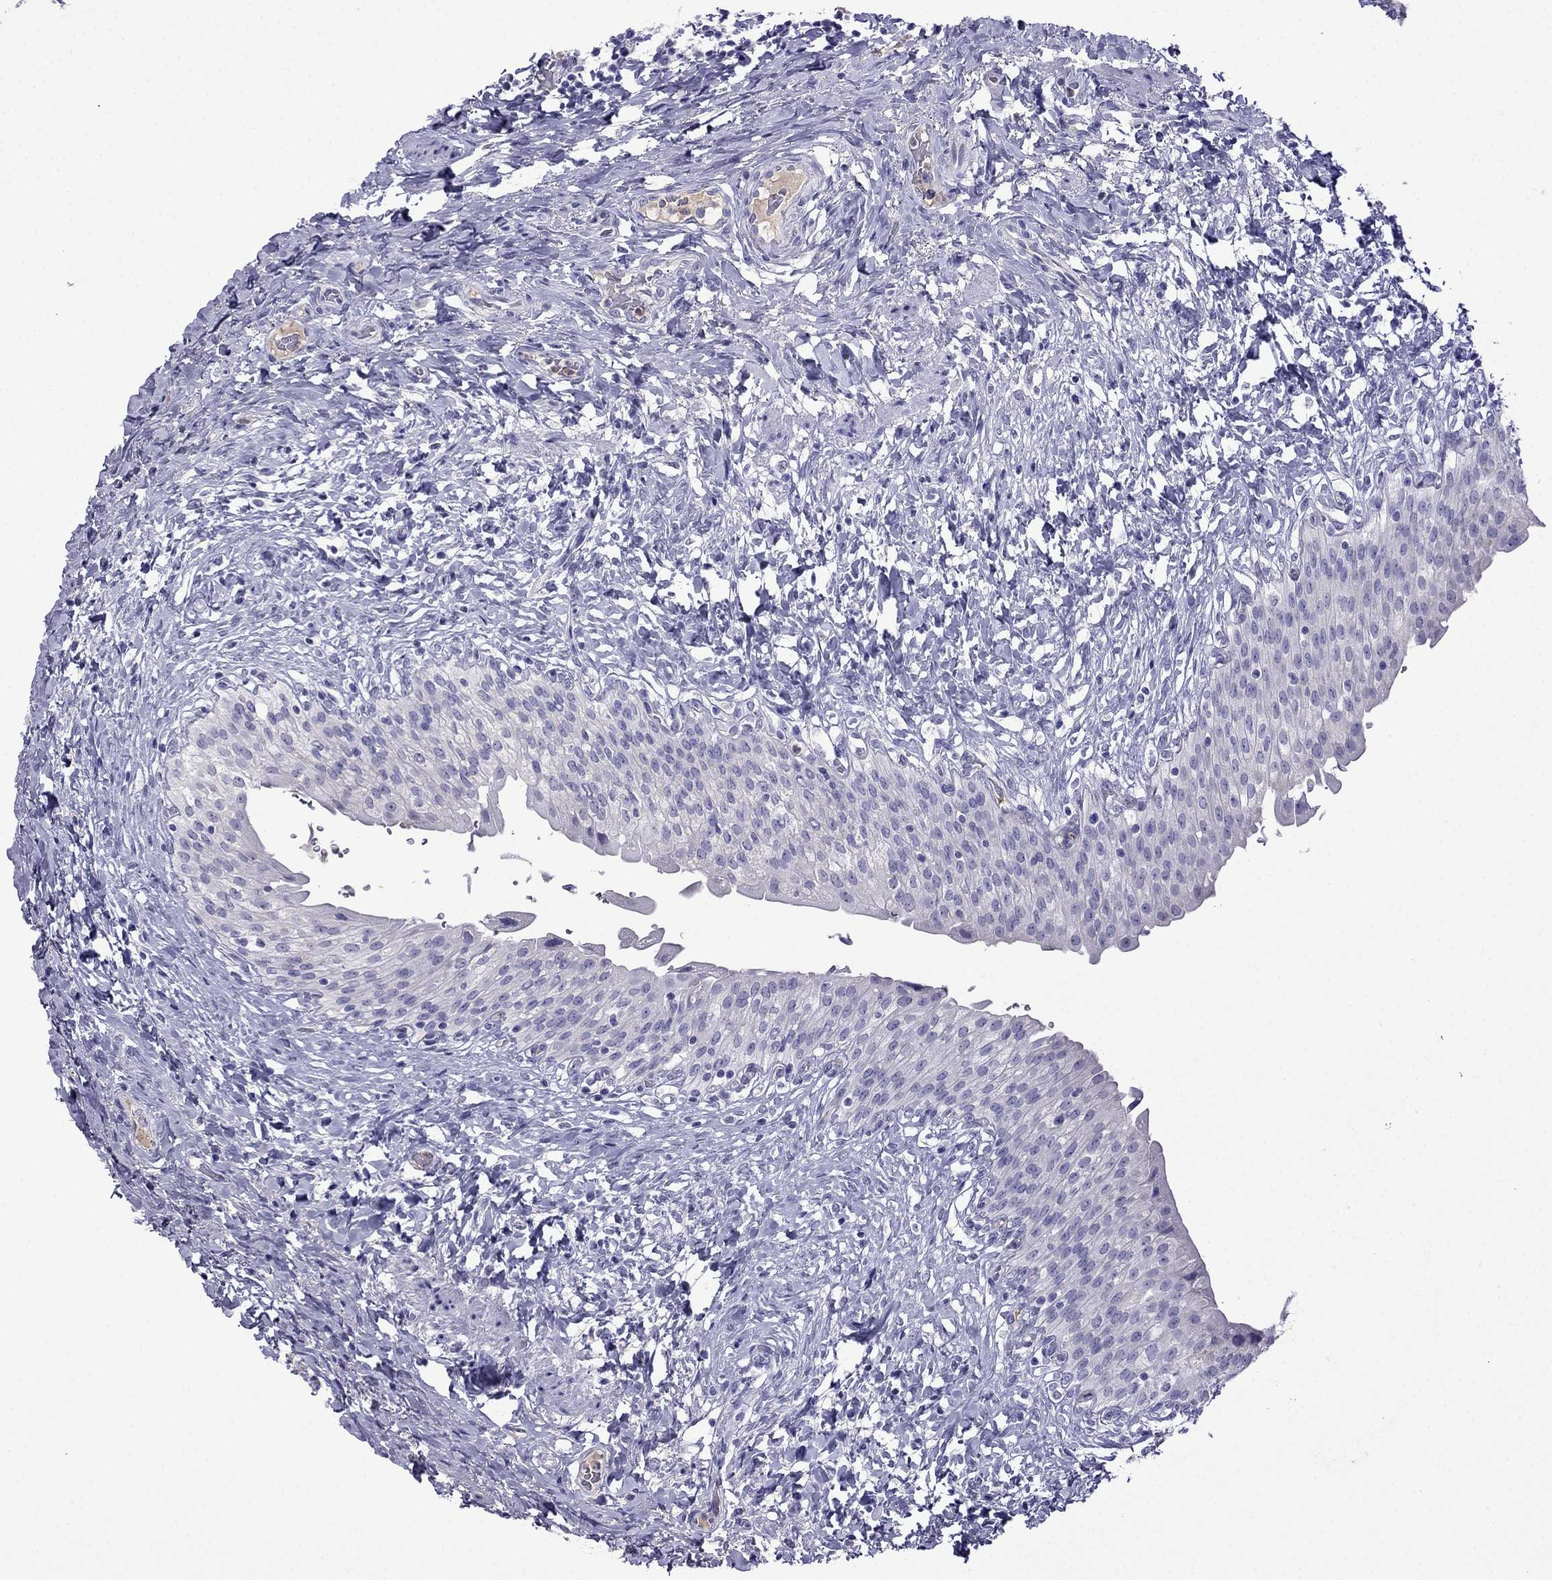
{"staining": {"intensity": "negative", "quantity": "none", "location": "none"}, "tissue": "urinary bladder", "cell_type": "Urothelial cells", "image_type": "normal", "snomed": [{"axis": "morphology", "description": "Normal tissue, NOS"}, {"axis": "morphology", "description": "Inflammation, NOS"}, {"axis": "topography", "description": "Urinary bladder"}], "caption": "IHC micrograph of unremarkable urinary bladder: urinary bladder stained with DAB displays no significant protein expression in urothelial cells.", "gene": "CDHR4", "patient": {"sex": "male", "age": 64}}